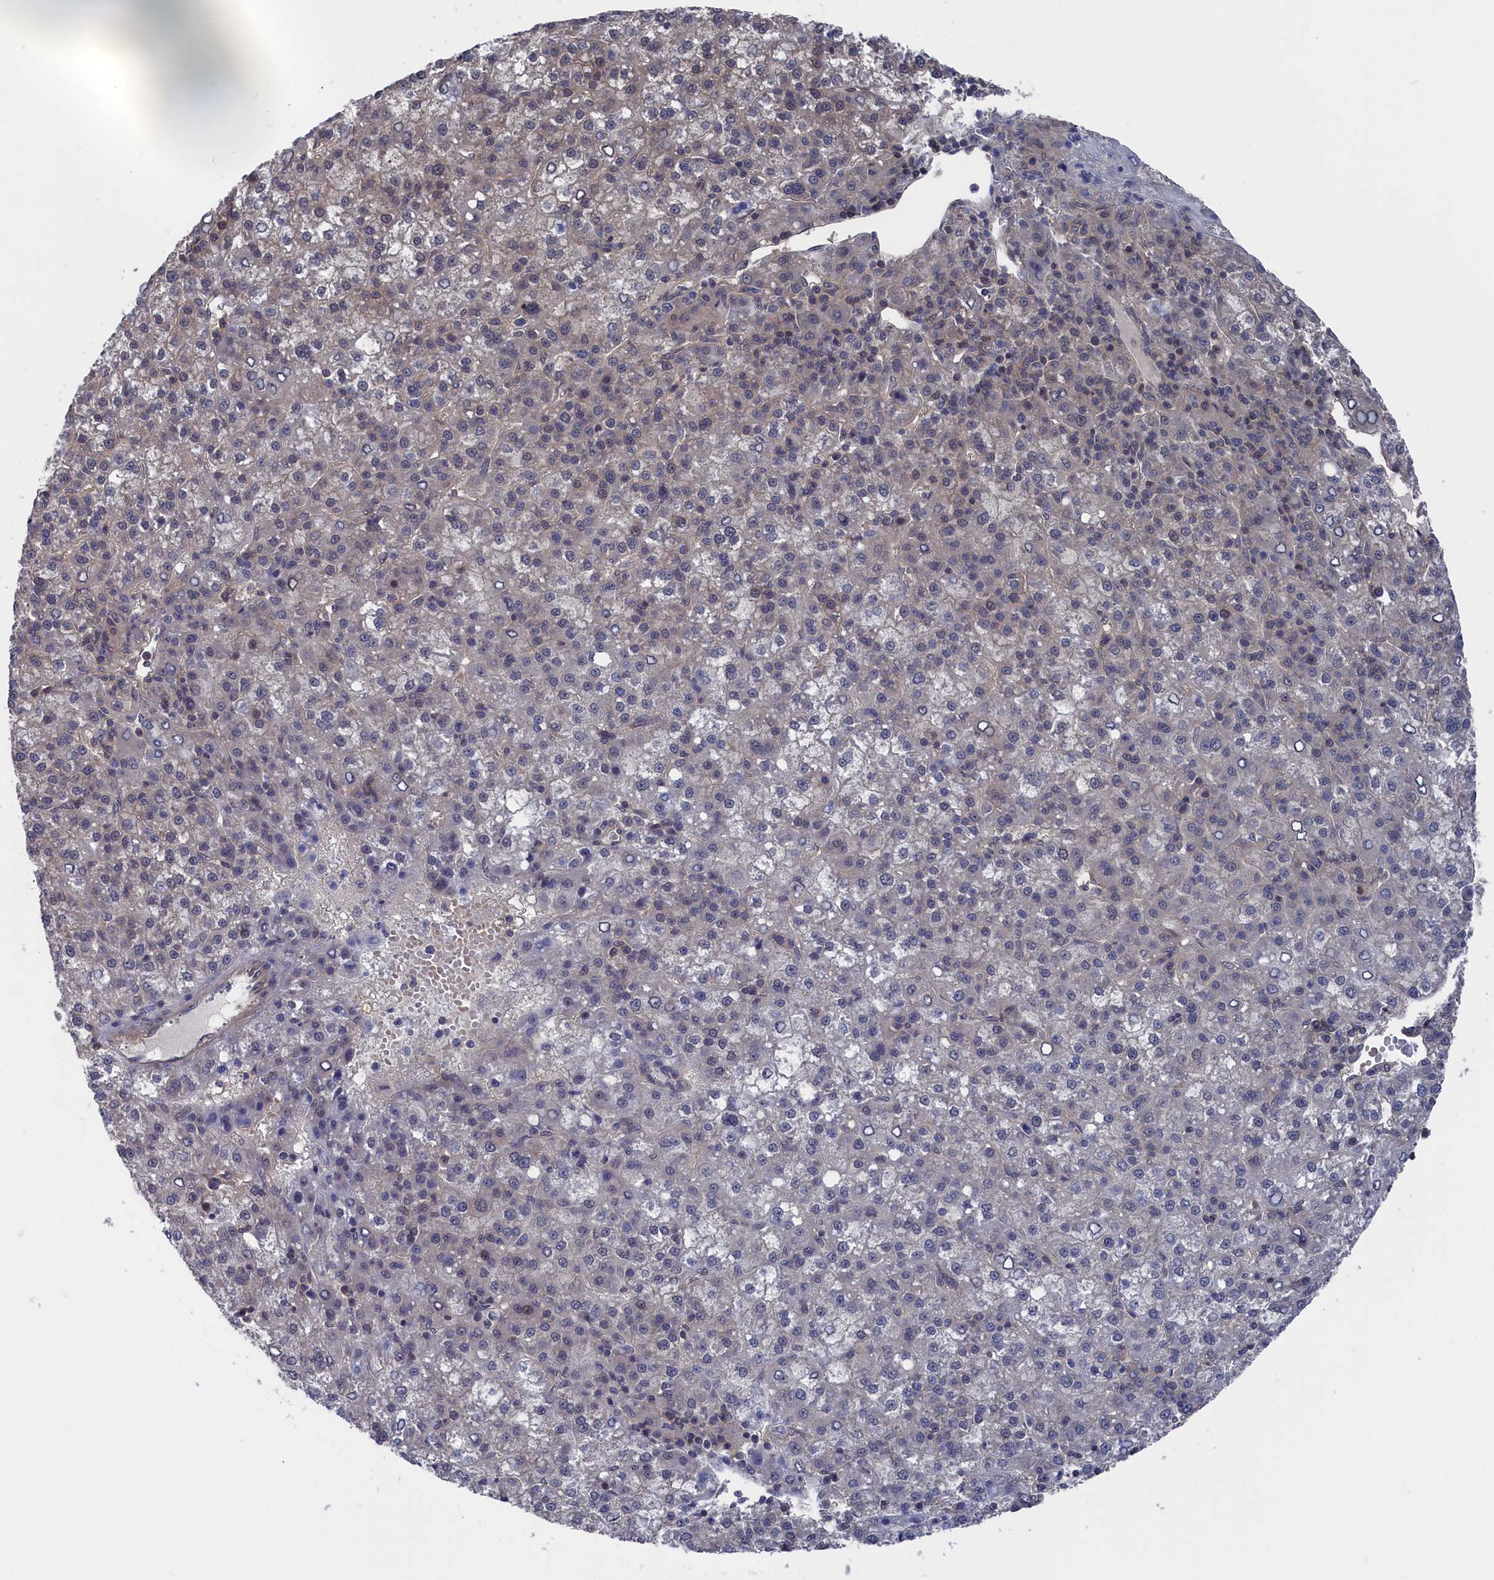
{"staining": {"intensity": "negative", "quantity": "none", "location": "none"}, "tissue": "liver cancer", "cell_type": "Tumor cells", "image_type": "cancer", "snomed": [{"axis": "morphology", "description": "Carcinoma, Hepatocellular, NOS"}, {"axis": "topography", "description": "Liver"}], "caption": "High magnification brightfield microscopy of liver cancer (hepatocellular carcinoma) stained with DAB (3,3'-diaminobenzidine) (brown) and counterstained with hematoxylin (blue): tumor cells show no significant staining.", "gene": "NUTF2", "patient": {"sex": "female", "age": 58}}